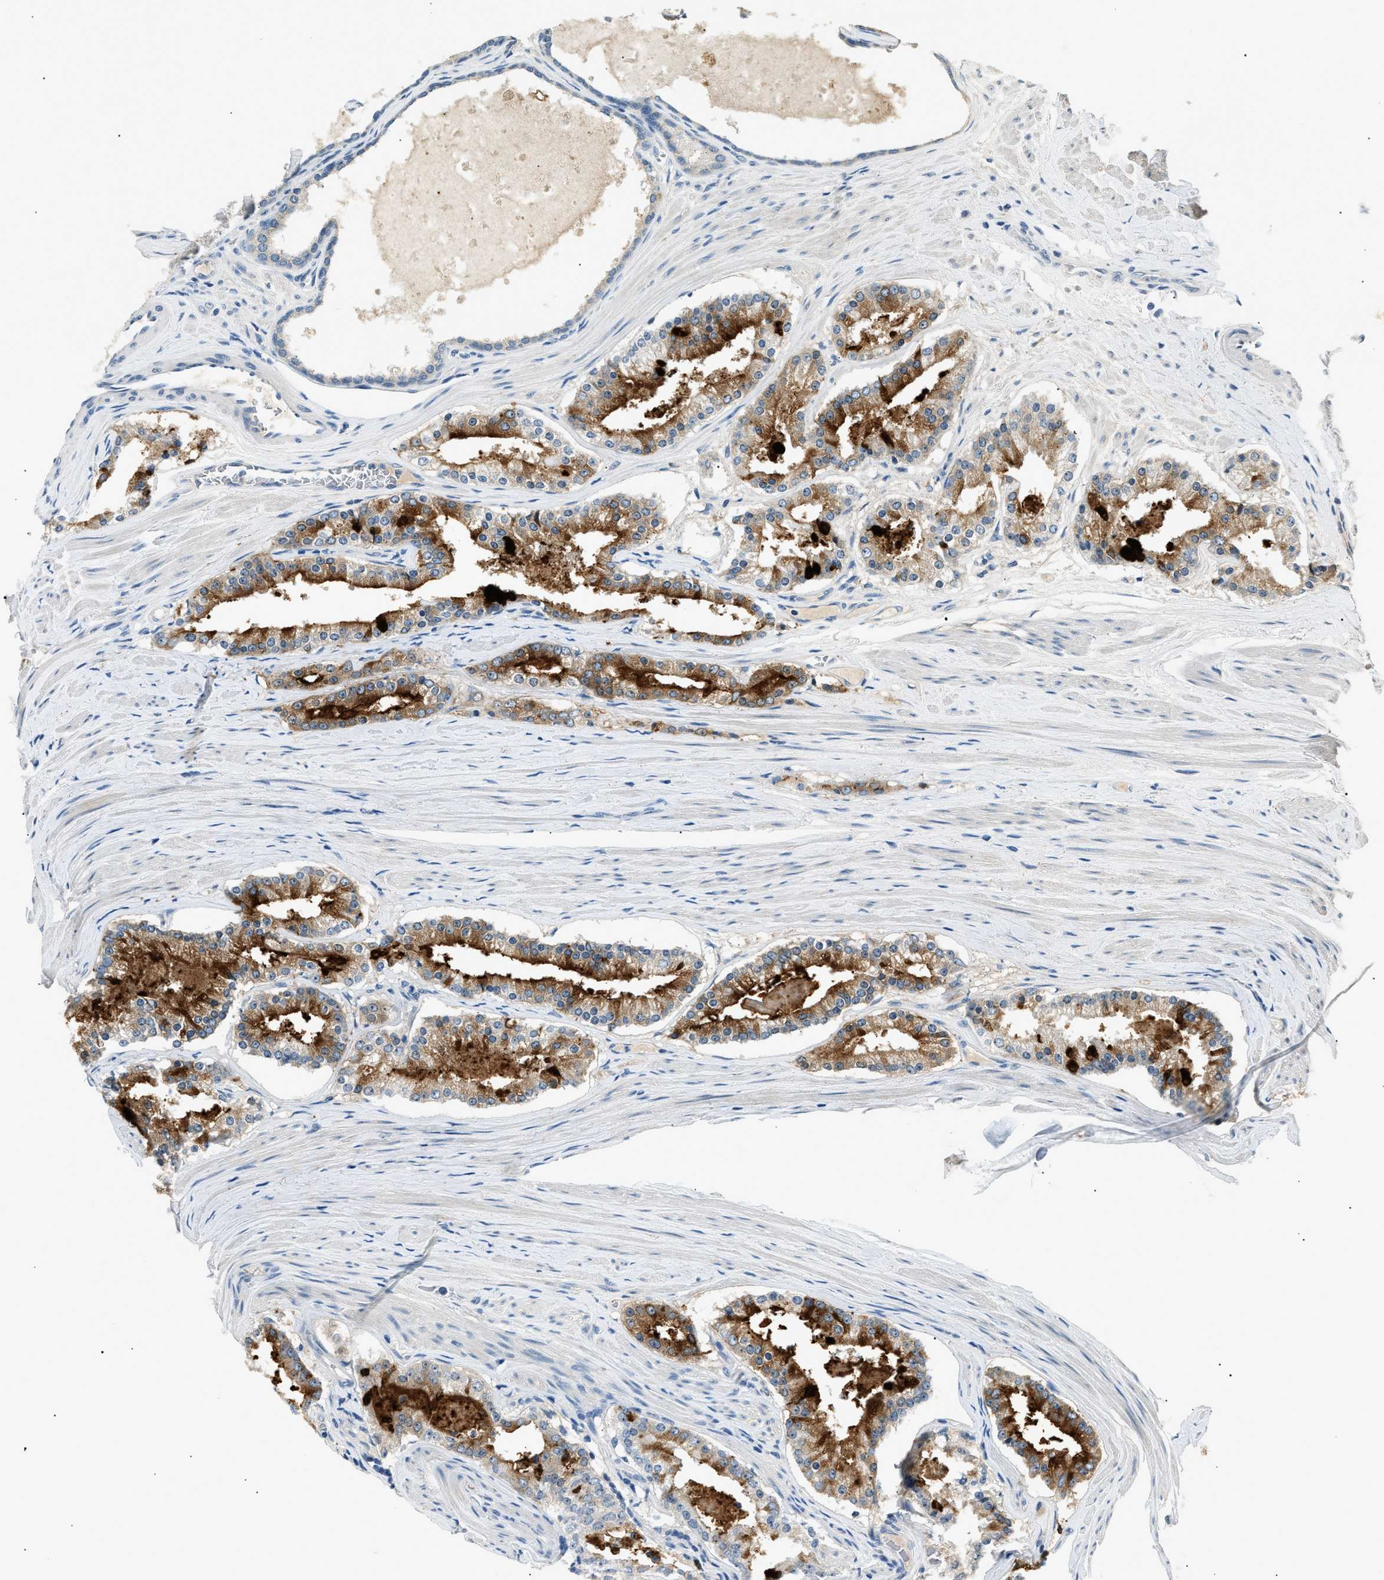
{"staining": {"intensity": "strong", "quantity": ">75%", "location": "cytoplasmic/membranous"}, "tissue": "prostate cancer", "cell_type": "Tumor cells", "image_type": "cancer", "snomed": [{"axis": "morphology", "description": "Adenocarcinoma, Low grade"}, {"axis": "topography", "description": "Prostate"}], "caption": "Prostate adenocarcinoma (low-grade) stained with a brown dye shows strong cytoplasmic/membranous positive positivity in about >75% of tumor cells.", "gene": "INHA", "patient": {"sex": "male", "age": 63}}